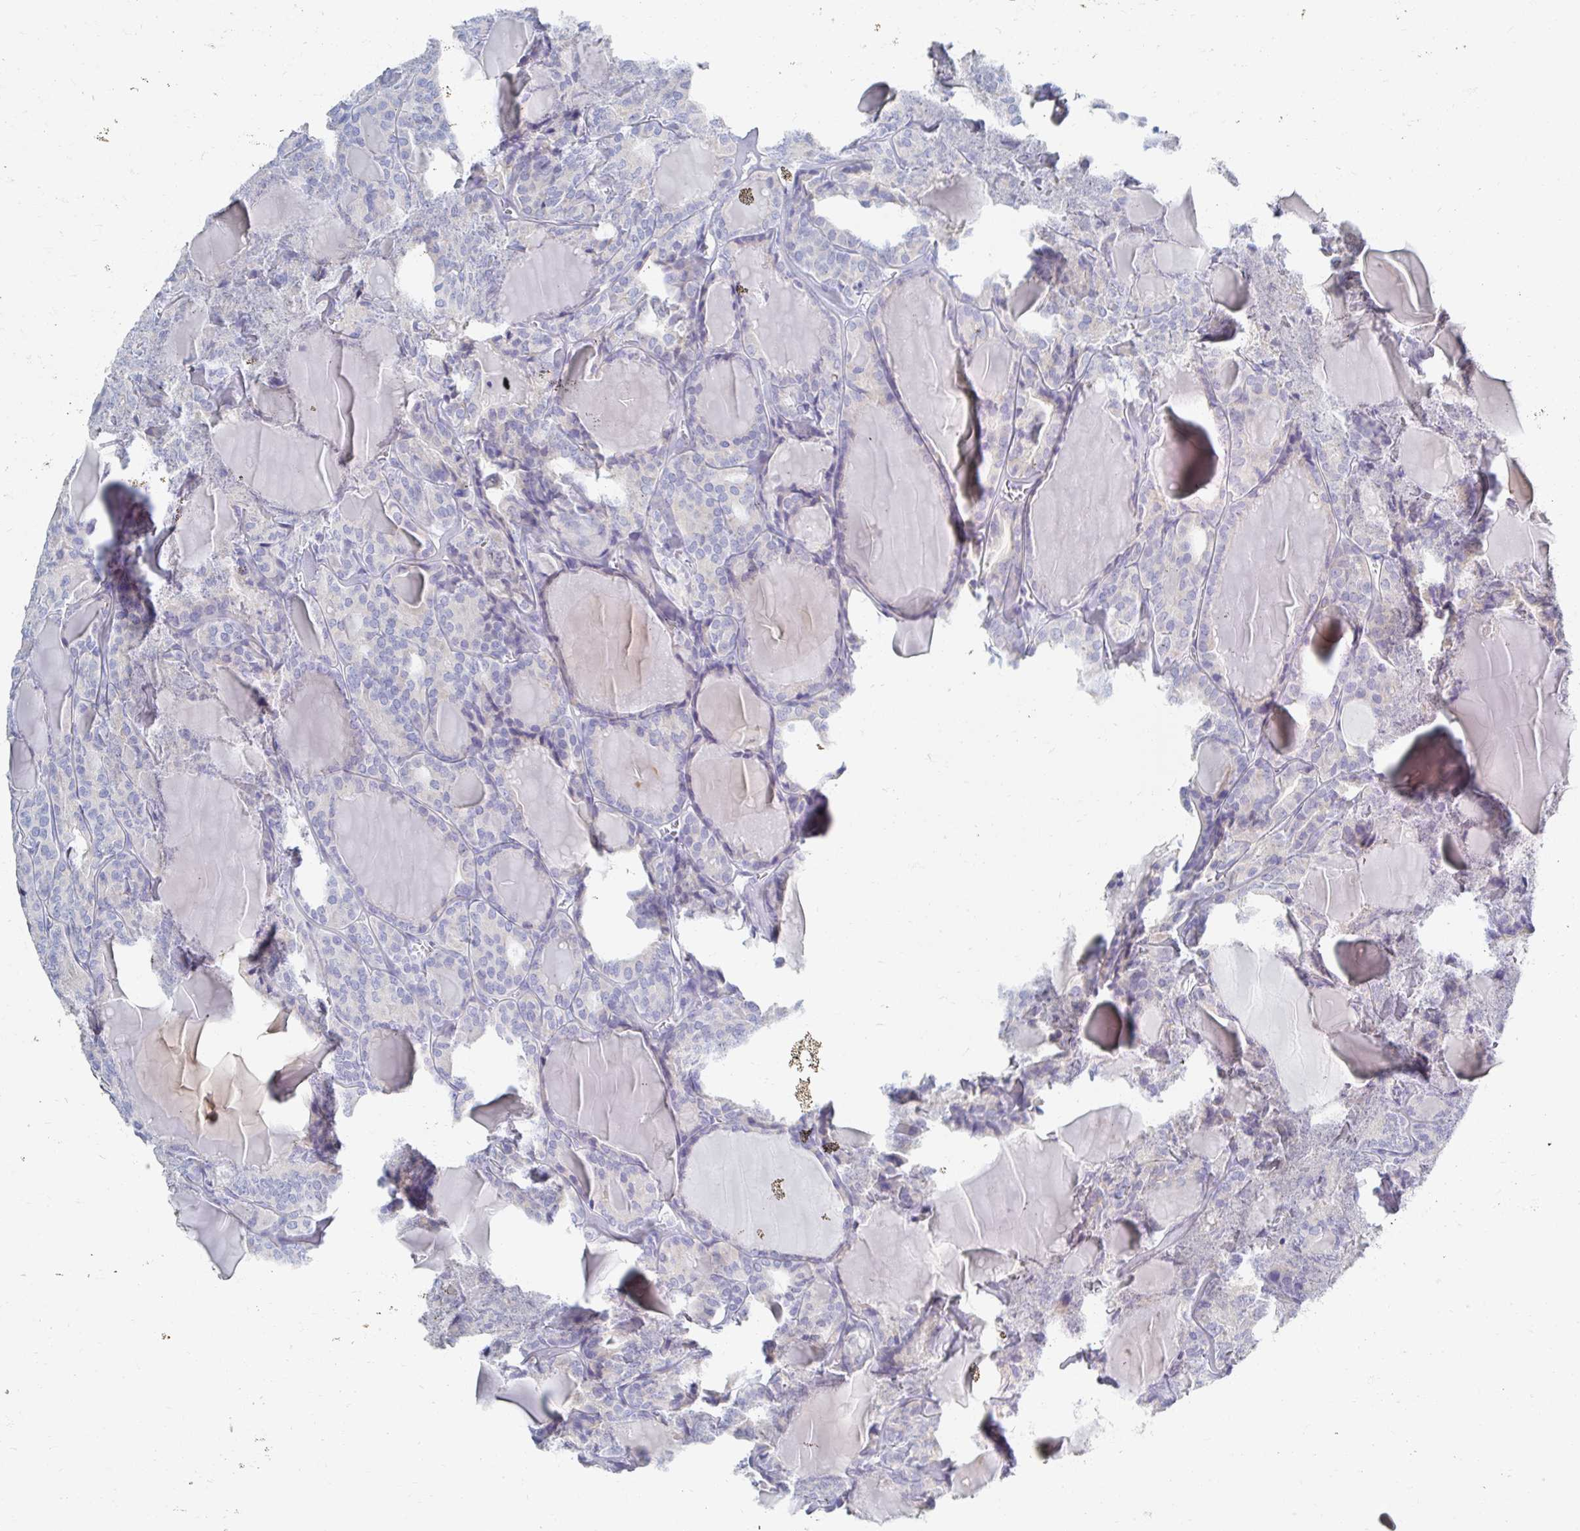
{"staining": {"intensity": "negative", "quantity": "none", "location": "none"}, "tissue": "thyroid cancer", "cell_type": "Tumor cells", "image_type": "cancer", "snomed": [{"axis": "morphology", "description": "Follicular adenoma carcinoma, NOS"}, {"axis": "topography", "description": "Thyroid gland"}], "caption": "Photomicrograph shows no protein staining in tumor cells of thyroid follicular adenoma carcinoma tissue. (Stains: DAB immunohistochemistry (IHC) with hematoxylin counter stain, Microscopy: brightfield microscopy at high magnification).", "gene": "MYLK2", "patient": {"sex": "male", "age": 74}}